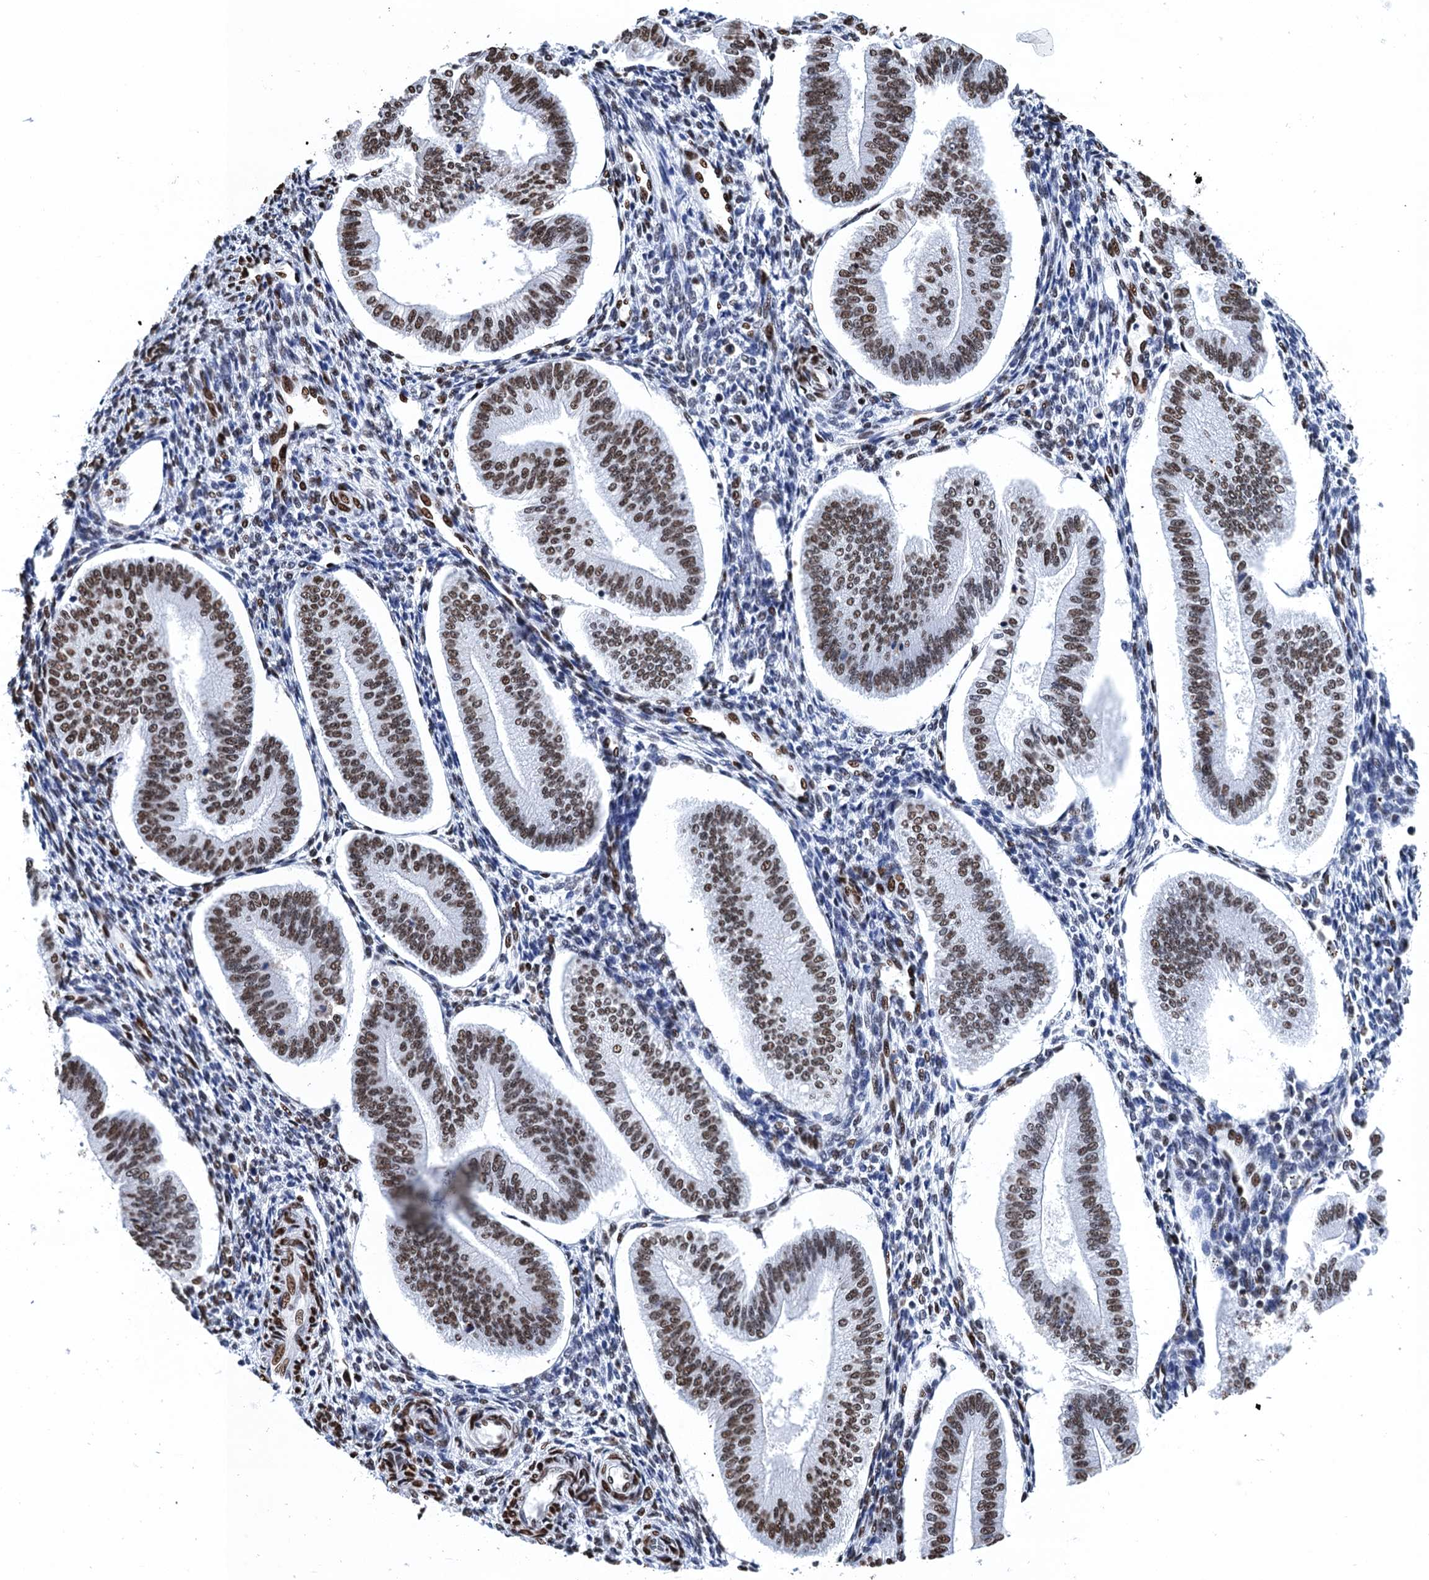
{"staining": {"intensity": "moderate", "quantity": "<25%", "location": "nuclear"}, "tissue": "endometrium", "cell_type": "Cells in endometrial stroma", "image_type": "normal", "snomed": [{"axis": "morphology", "description": "Normal tissue, NOS"}, {"axis": "topography", "description": "Endometrium"}], "caption": "The histopathology image shows a brown stain indicating the presence of a protein in the nuclear of cells in endometrial stroma in endometrium.", "gene": "UBA2", "patient": {"sex": "female", "age": 34}}